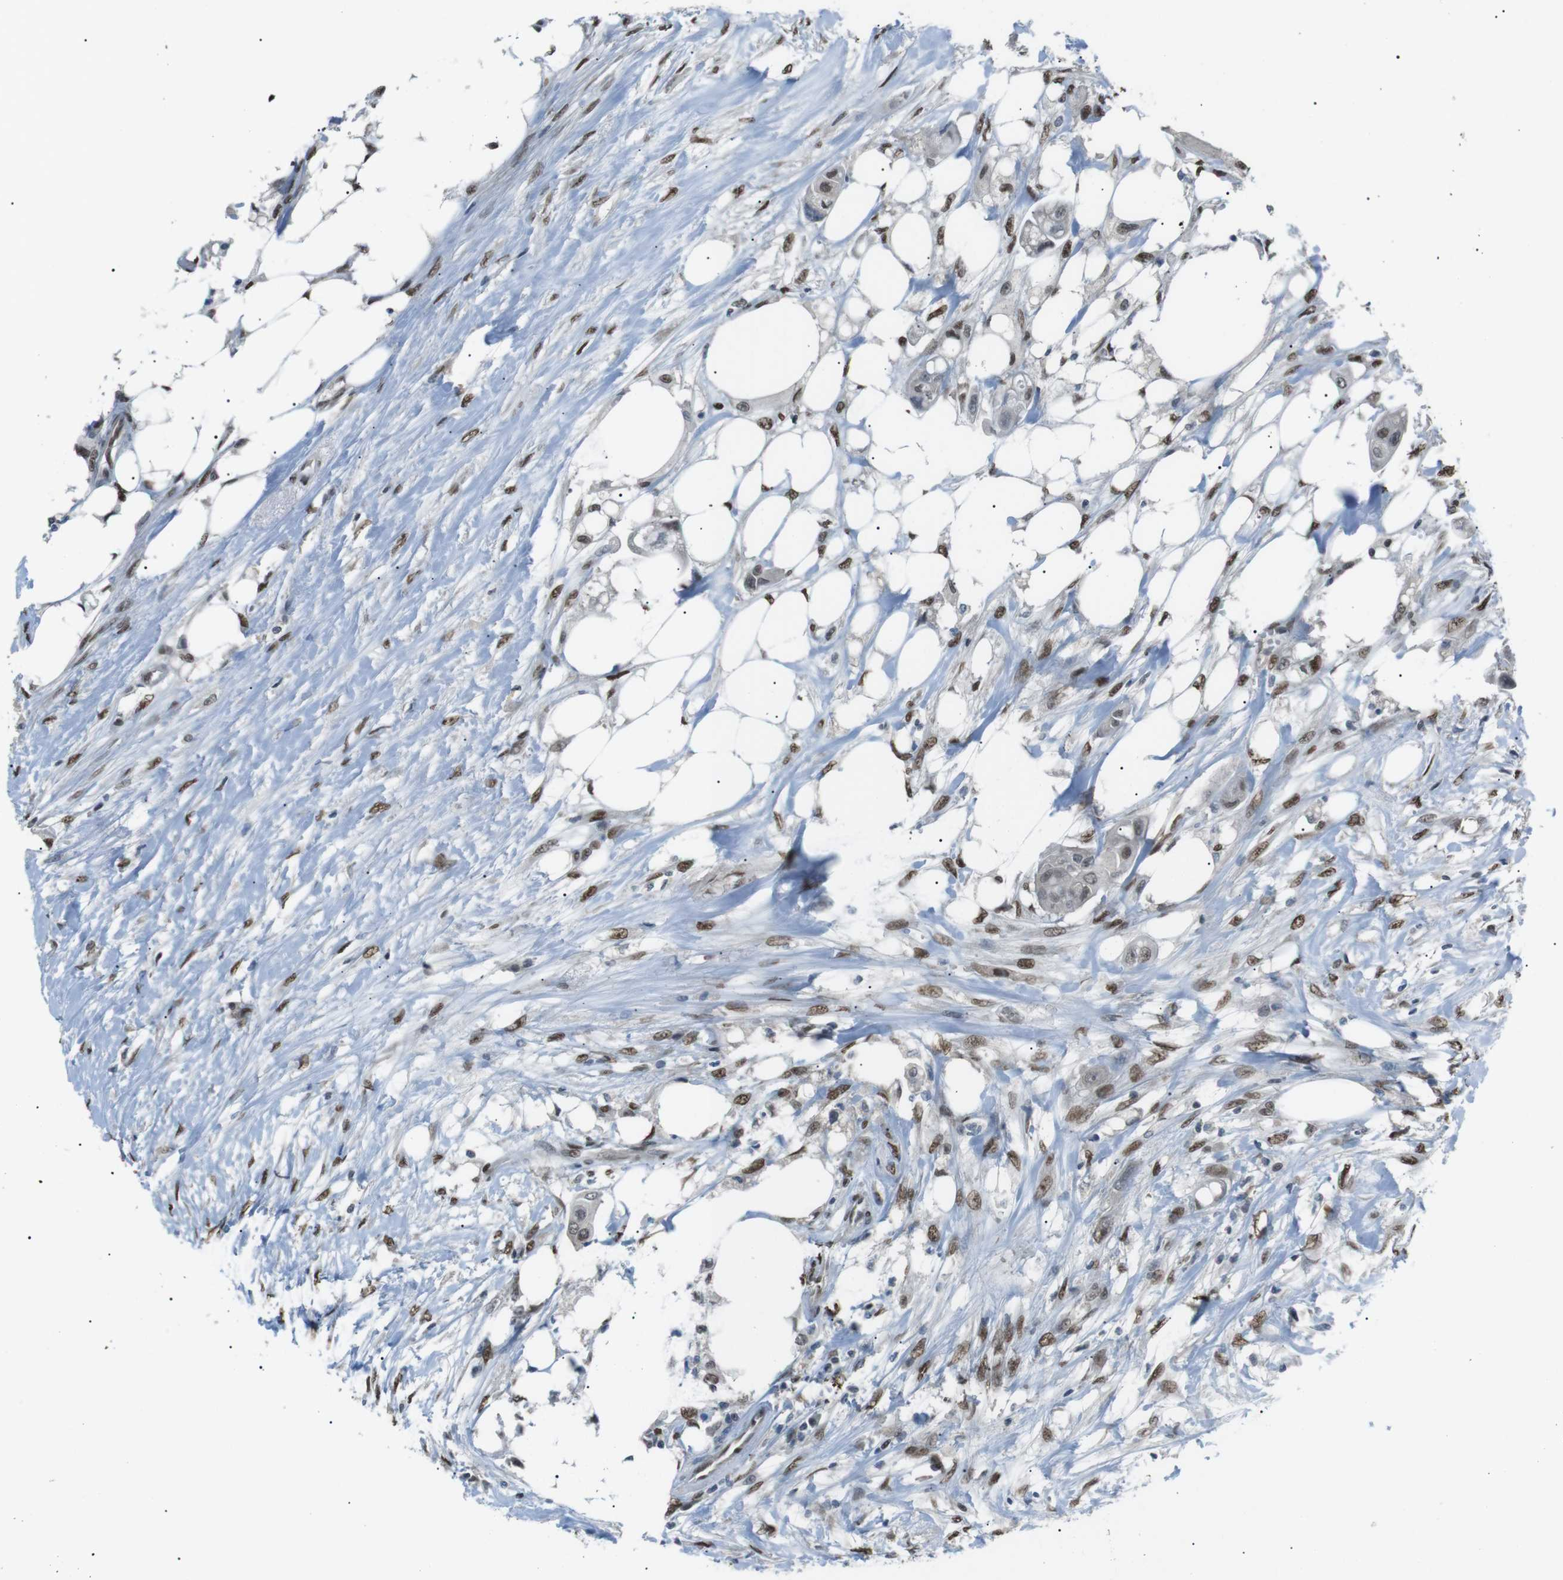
{"staining": {"intensity": "weak", "quantity": "25%-75%", "location": "nuclear"}, "tissue": "colorectal cancer", "cell_type": "Tumor cells", "image_type": "cancer", "snomed": [{"axis": "morphology", "description": "Adenocarcinoma, NOS"}, {"axis": "topography", "description": "Colon"}], "caption": "Human colorectal cancer stained for a protein (brown) exhibits weak nuclear positive expression in approximately 25%-75% of tumor cells.", "gene": "SRPK2", "patient": {"sex": "female", "age": 57}}